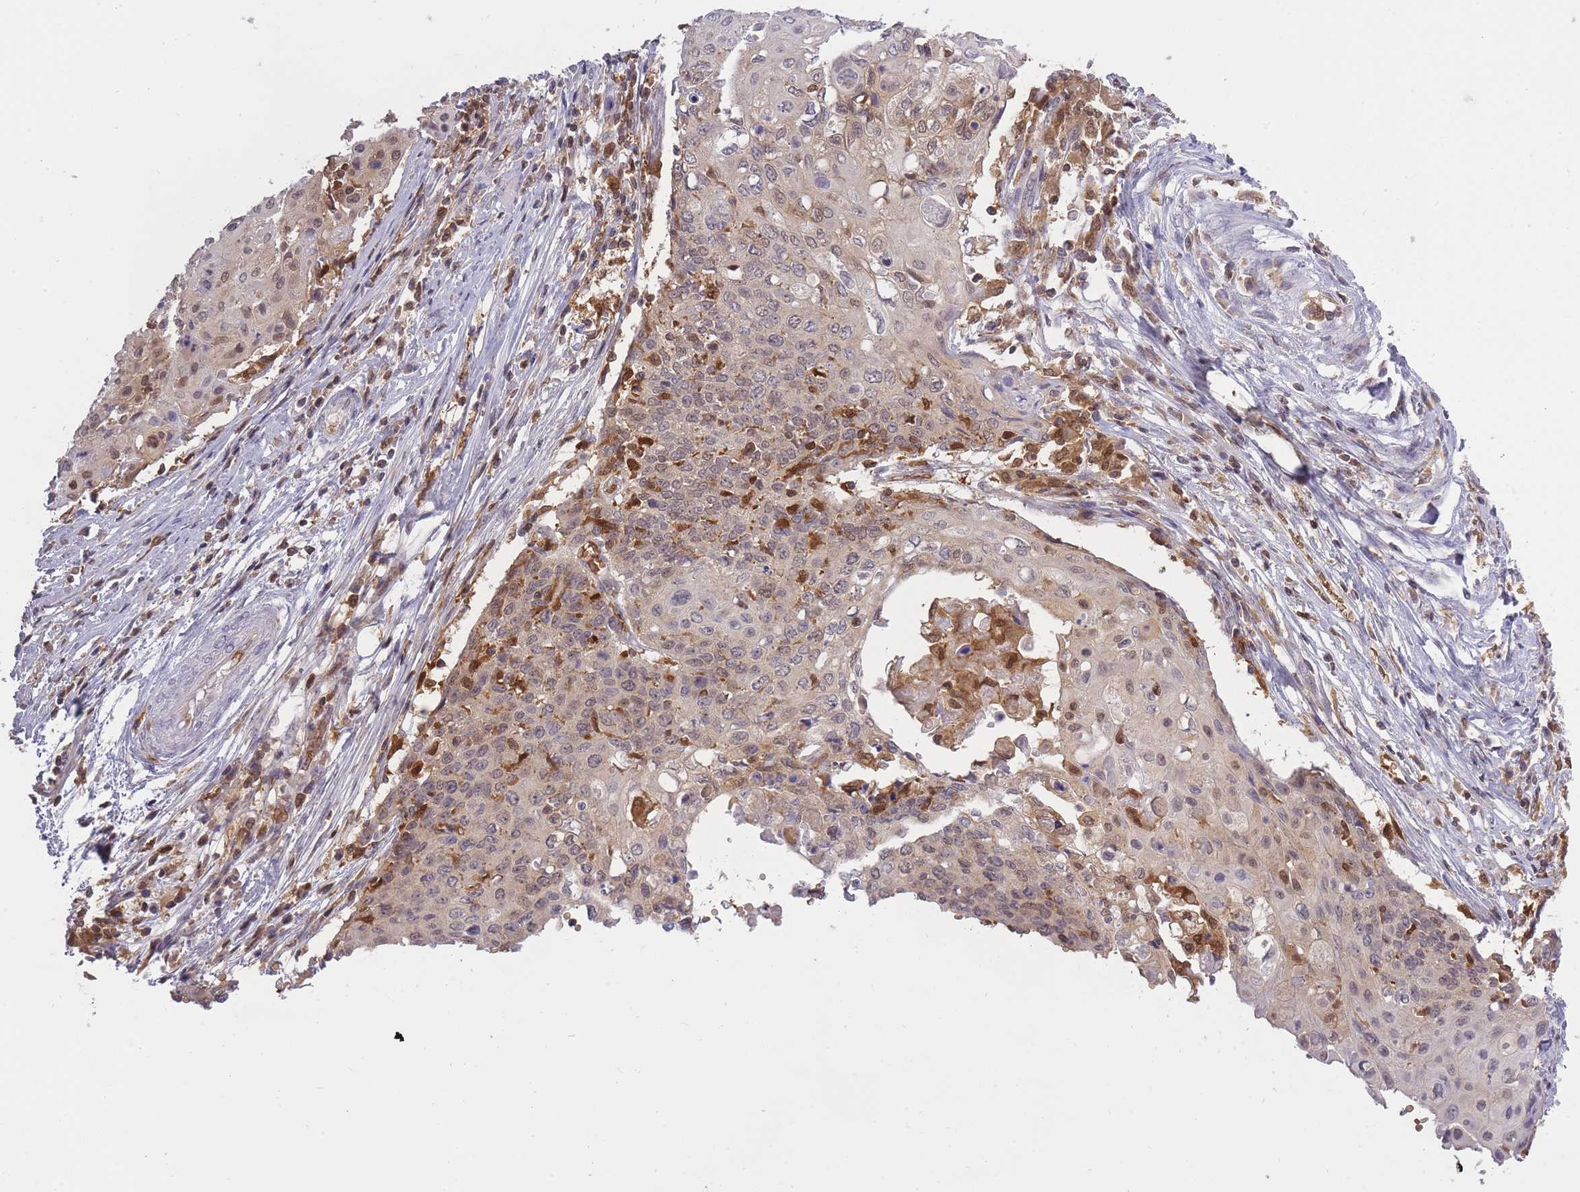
{"staining": {"intensity": "strong", "quantity": "<25%", "location": "cytoplasmic/membranous,nuclear"}, "tissue": "cervical cancer", "cell_type": "Tumor cells", "image_type": "cancer", "snomed": [{"axis": "morphology", "description": "Squamous cell carcinoma, NOS"}, {"axis": "topography", "description": "Cervix"}], "caption": "The immunohistochemical stain labels strong cytoplasmic/membranous and nuclear positivity in tumor cells of squamous cell carcinoma (cervical) tissue. (IHC, brightfield microscopy, high magnification).", "gene": "CXorf38", "patient": {"sex": "female", "age": 39}}